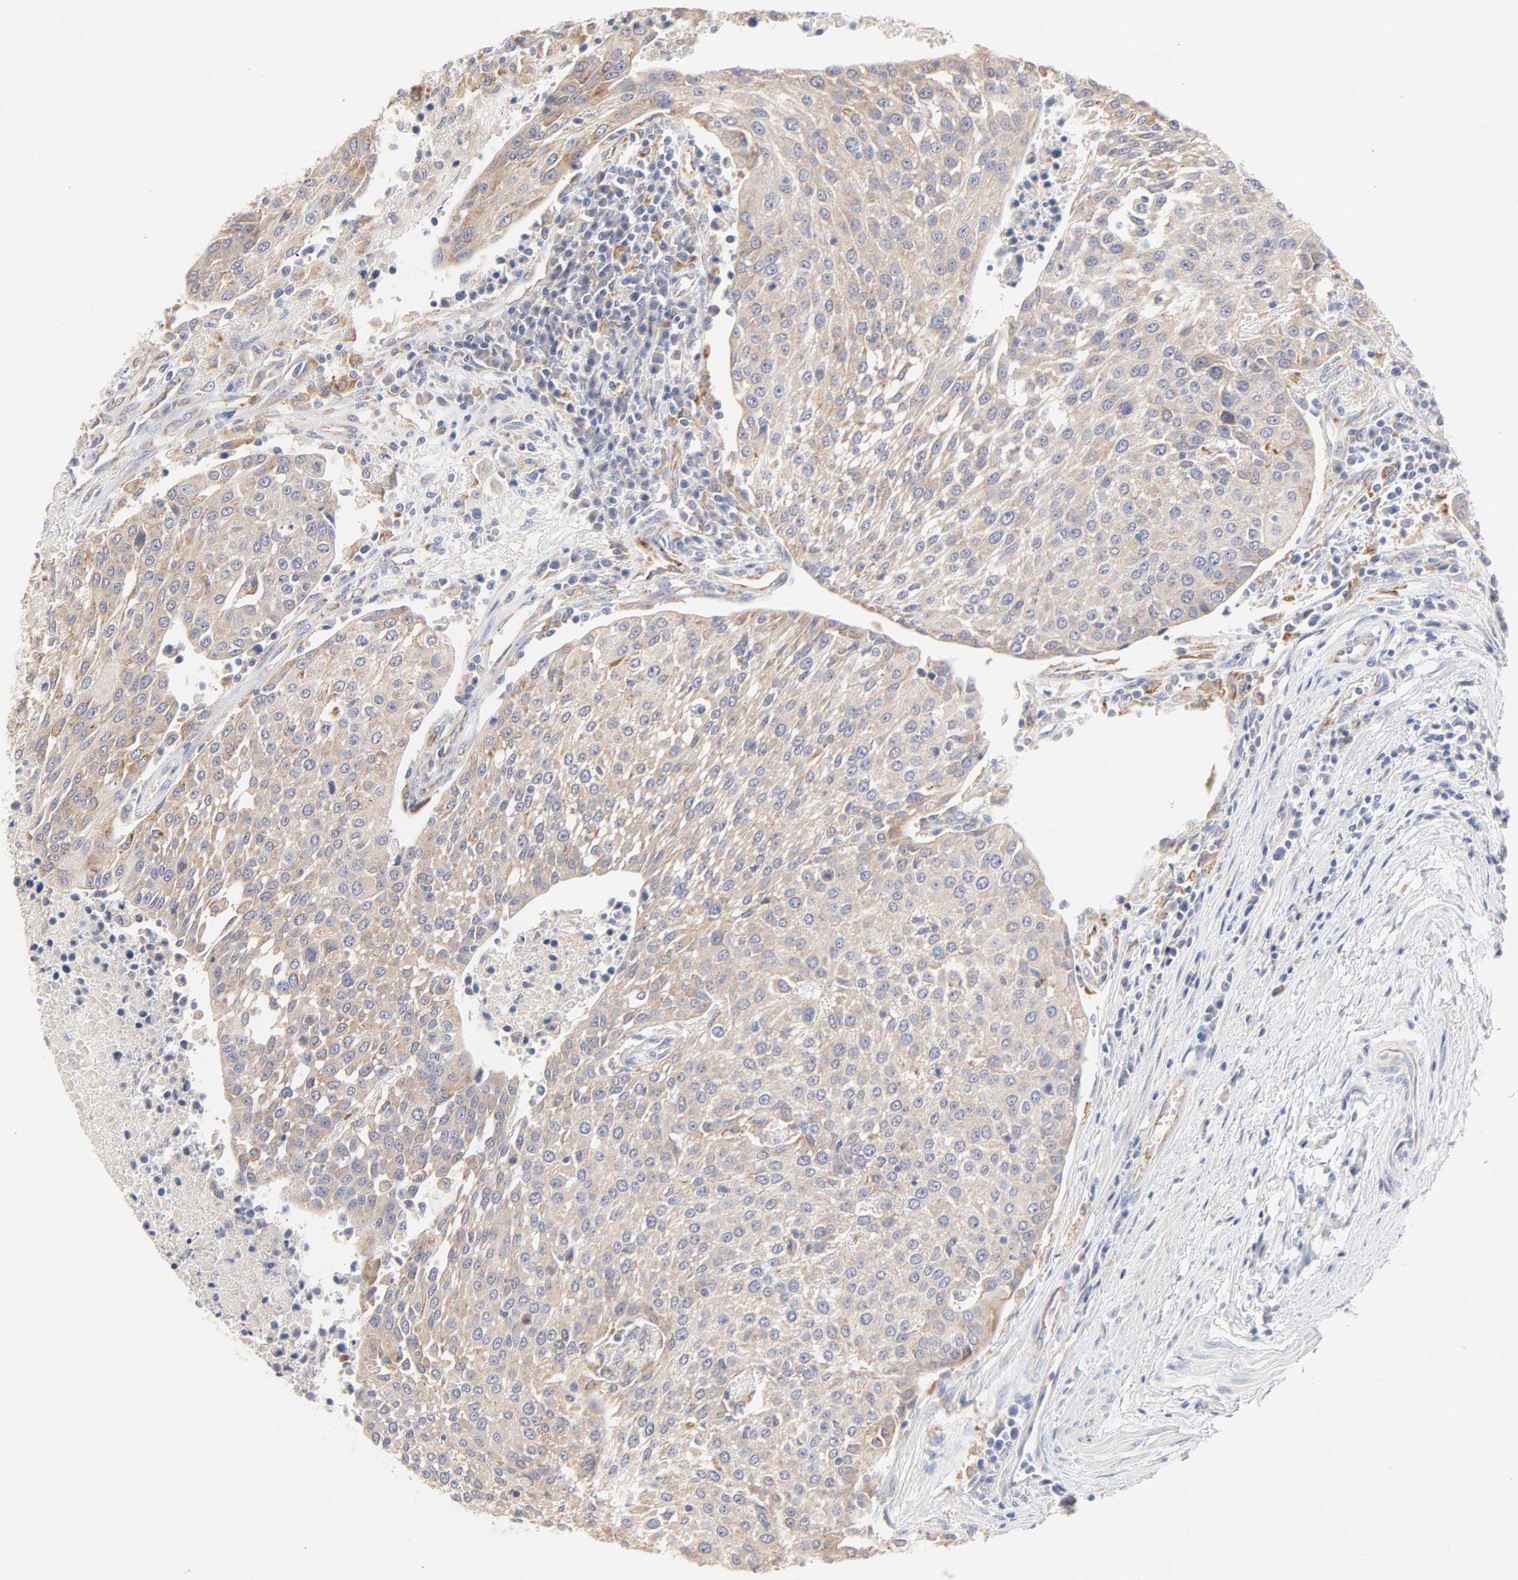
{"staining": {"intensity": "weak", "quantity": ">75%", "location": "cytoplasmic/membranous"}, "tissue": "urothelial cancer", "cell_type": "Tumor cells", "image_type": "cancer", "snomed": [{"axis": "morphology", "description": "Urothelial carcinoma, High grade"}, {"axis": "topography", "description": "Urinary bladder"}], "caption": "Urothelial cancer stained with a brown dye shows weak cytoplasmic/membranous positive staining in about >75% of tumor cells.", "gene": "MTERF2", "patient": {"sex": "female", "age": 85}}